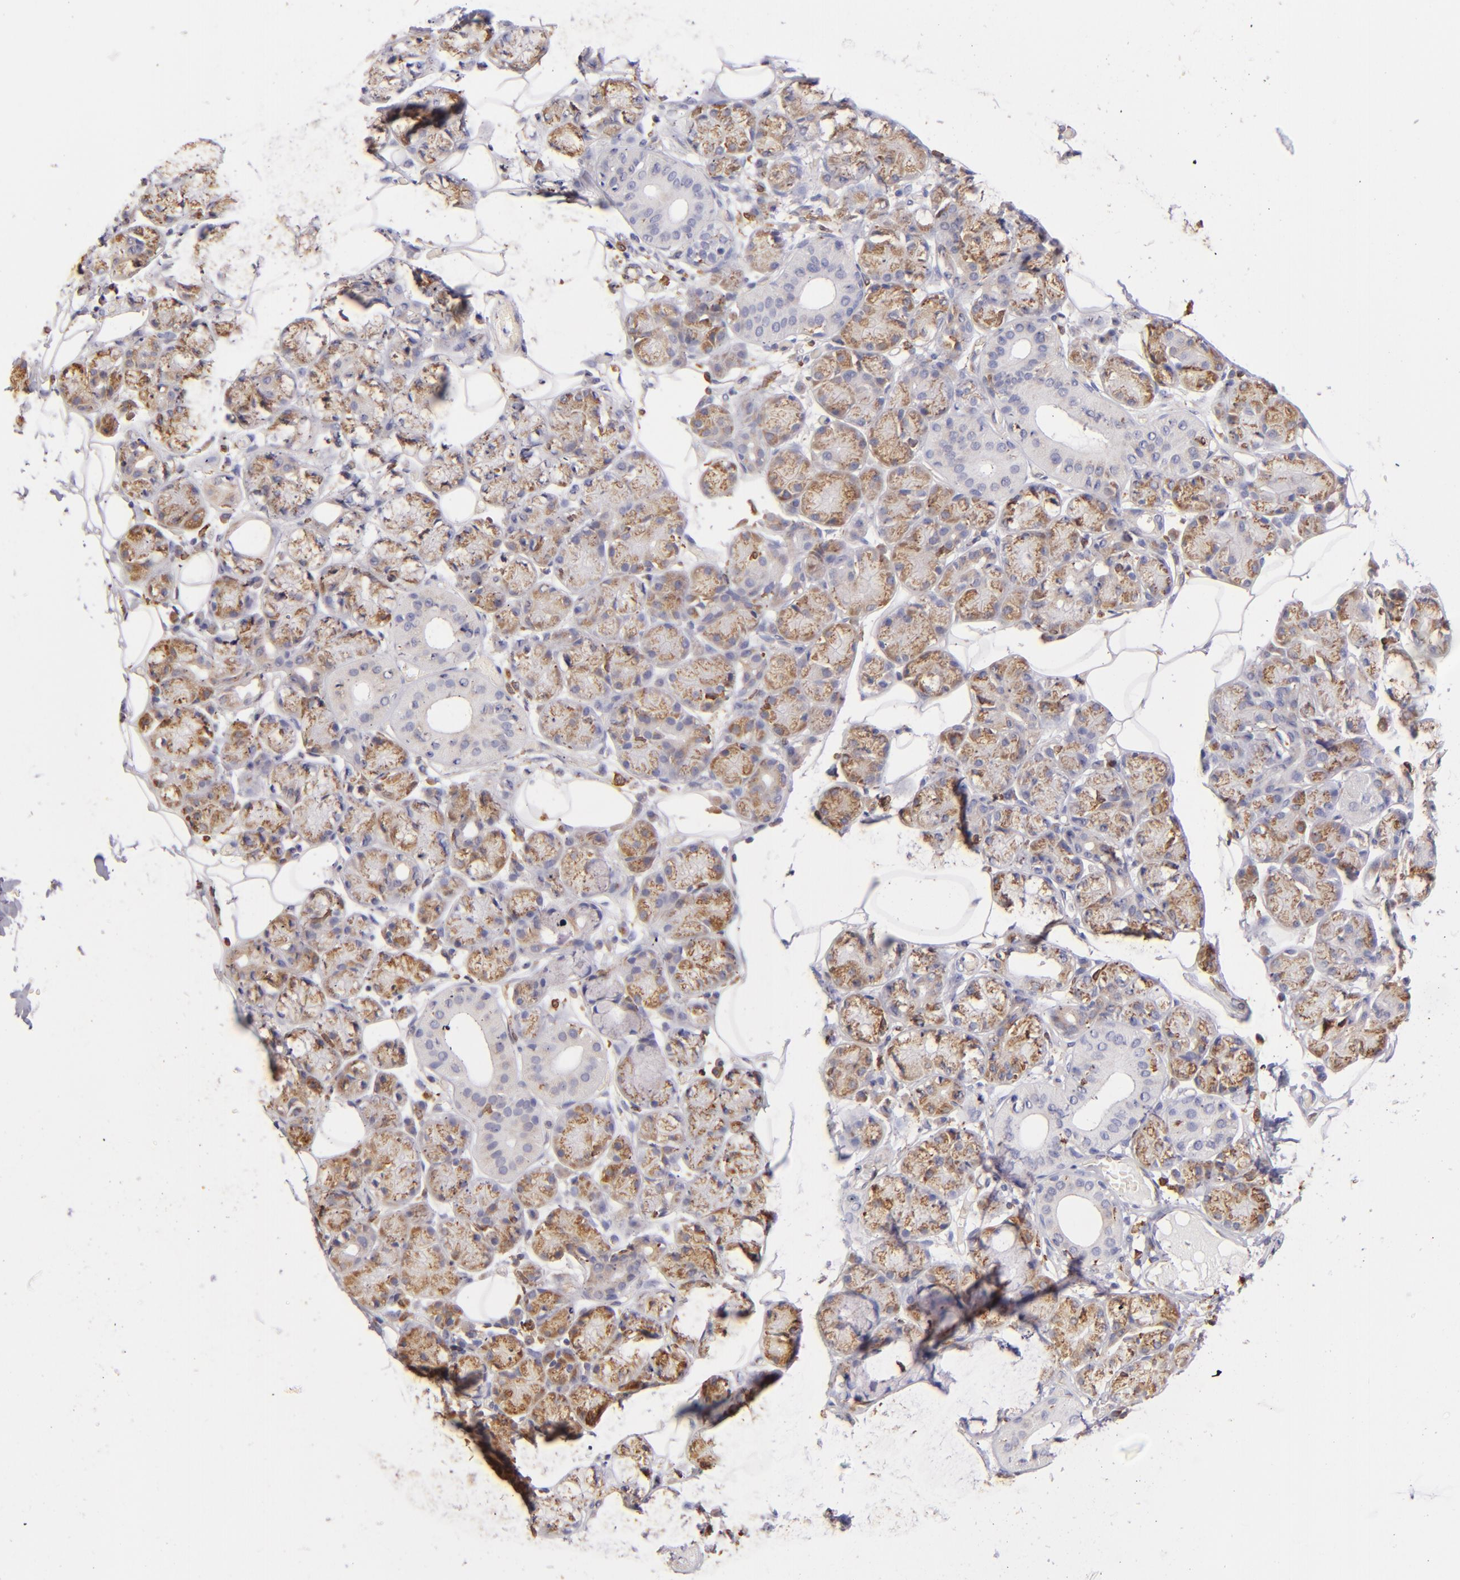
{"staining": {"intensity": "moderate", "quantity": ">75%", "location": "cytoplasmic/membranous"}, "tissue": "salivary gland", "cell_type": "Glandular cells", "image_type": "normal", "snomed": [{"axis": "morphology", "description": "Normal tissue, NOS"}, {"axis": "topography", "description": "Salivary gland"}], "caption": "High-magnification brightfield microscopy of benign salivary gland stained with DAB (brown) and counterstained with hematoxylin (blue). glandular cells exhibit moderate cytoplasmic/membranous staining is seen in about>75% of cells. Using DAB (brown) and hematoxylin (blue) stains, captured at high magnification using brightfield microscopy.", "gene": "CD74", "patient": {"sex": "male", "age": 54}}